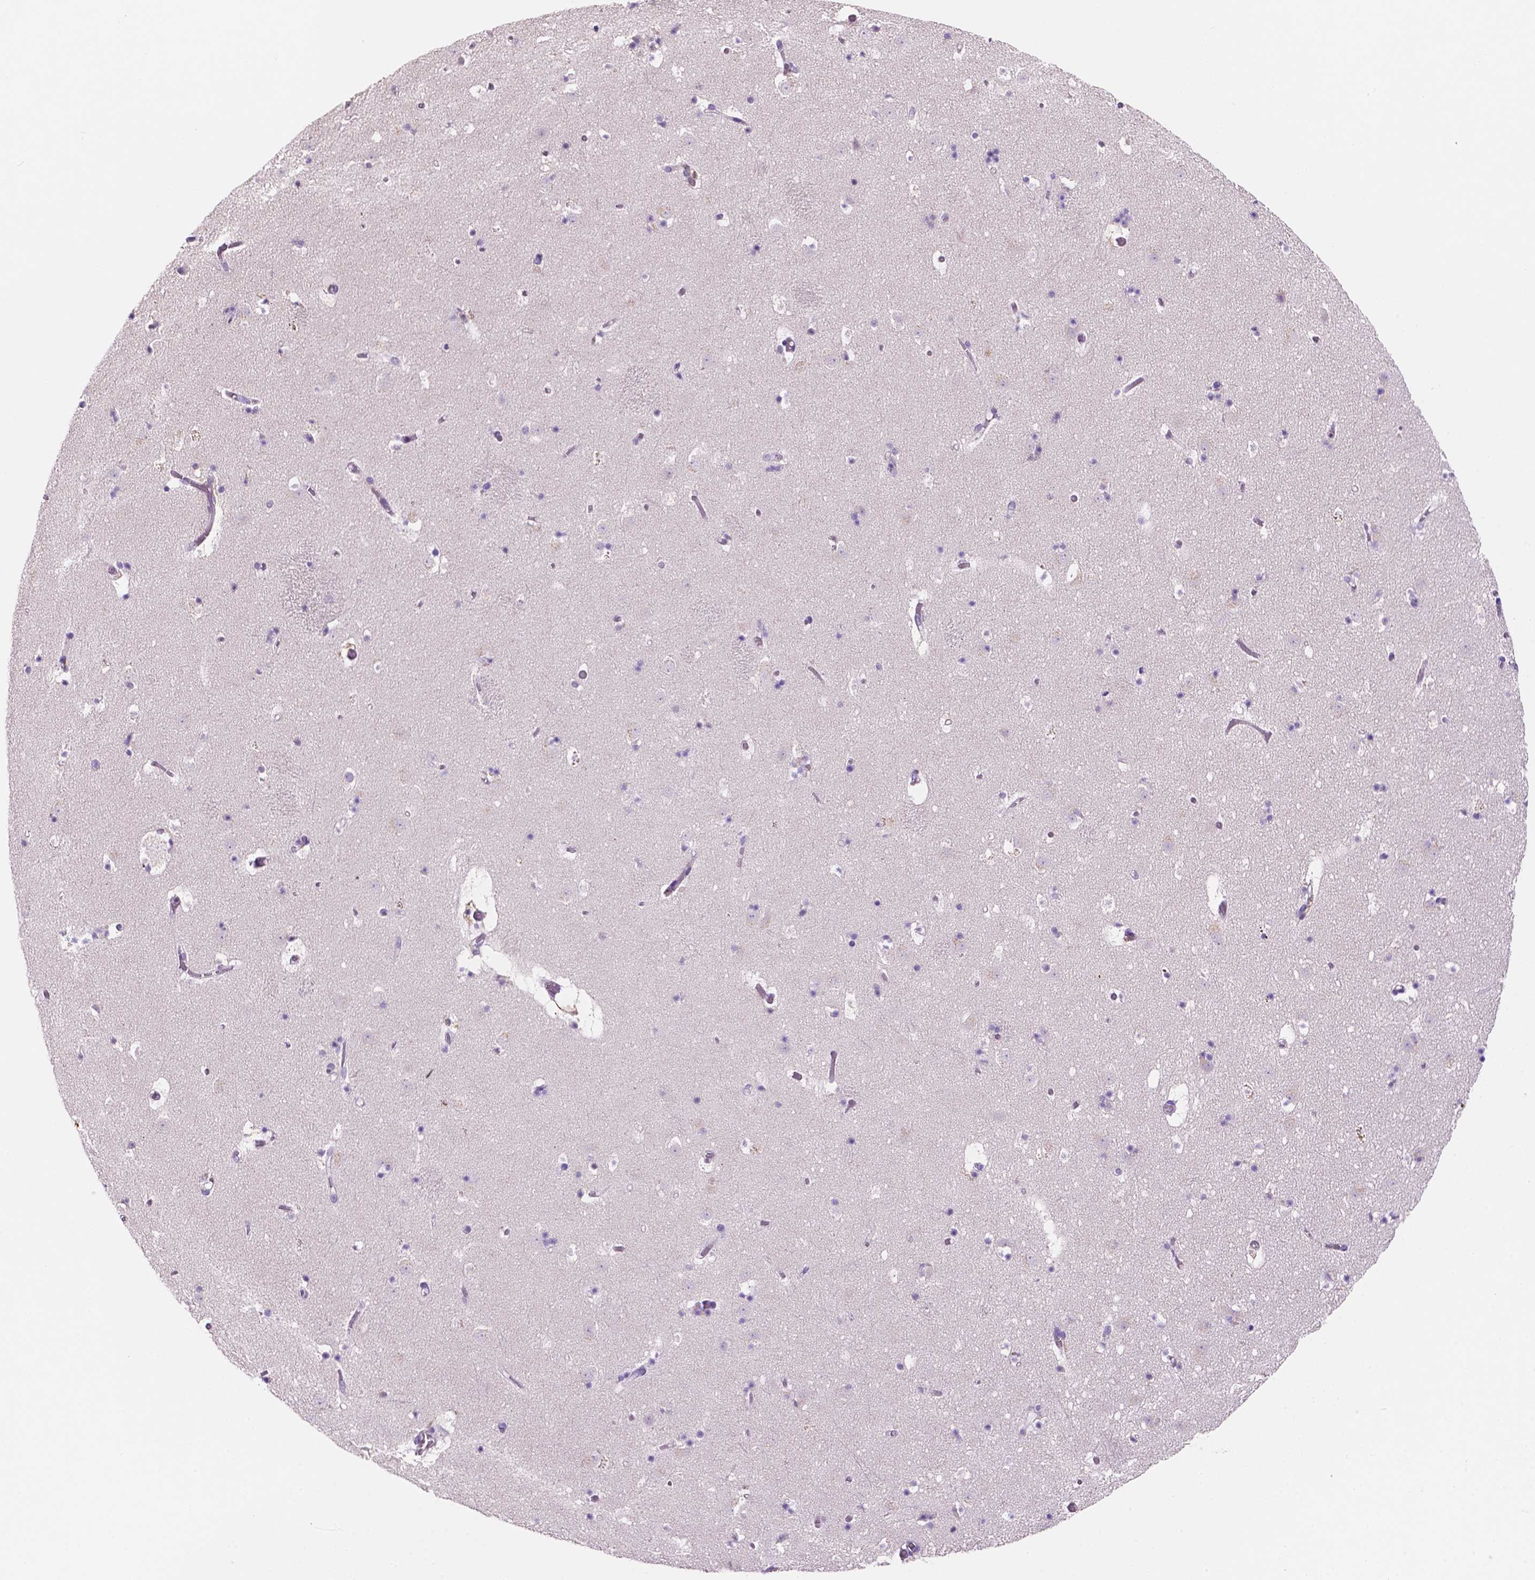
{"staining": {"intensity": "moderate", "quantity": "<25%", "location": "cytoplasmic/membranous"}, "tissue": "caudate", "cell_type": "Glial cells", "image_type": "normal", "snomed": [{"axis": "morphology", "description": "Normal tissue, NOS"}, {"axis": "topography", "description": "Lateral ventricle wall"}], "caption": "Immunohistochemistry (IHC) photomicrograph of normal human caudate stained for a protein (brown), which demonstrates low levels of moderate cytoplasmic/membranous staining in about <25% of glial cells.", "gene": "MKRN2OS", "patient": {"sex": "female", "age": 42}}